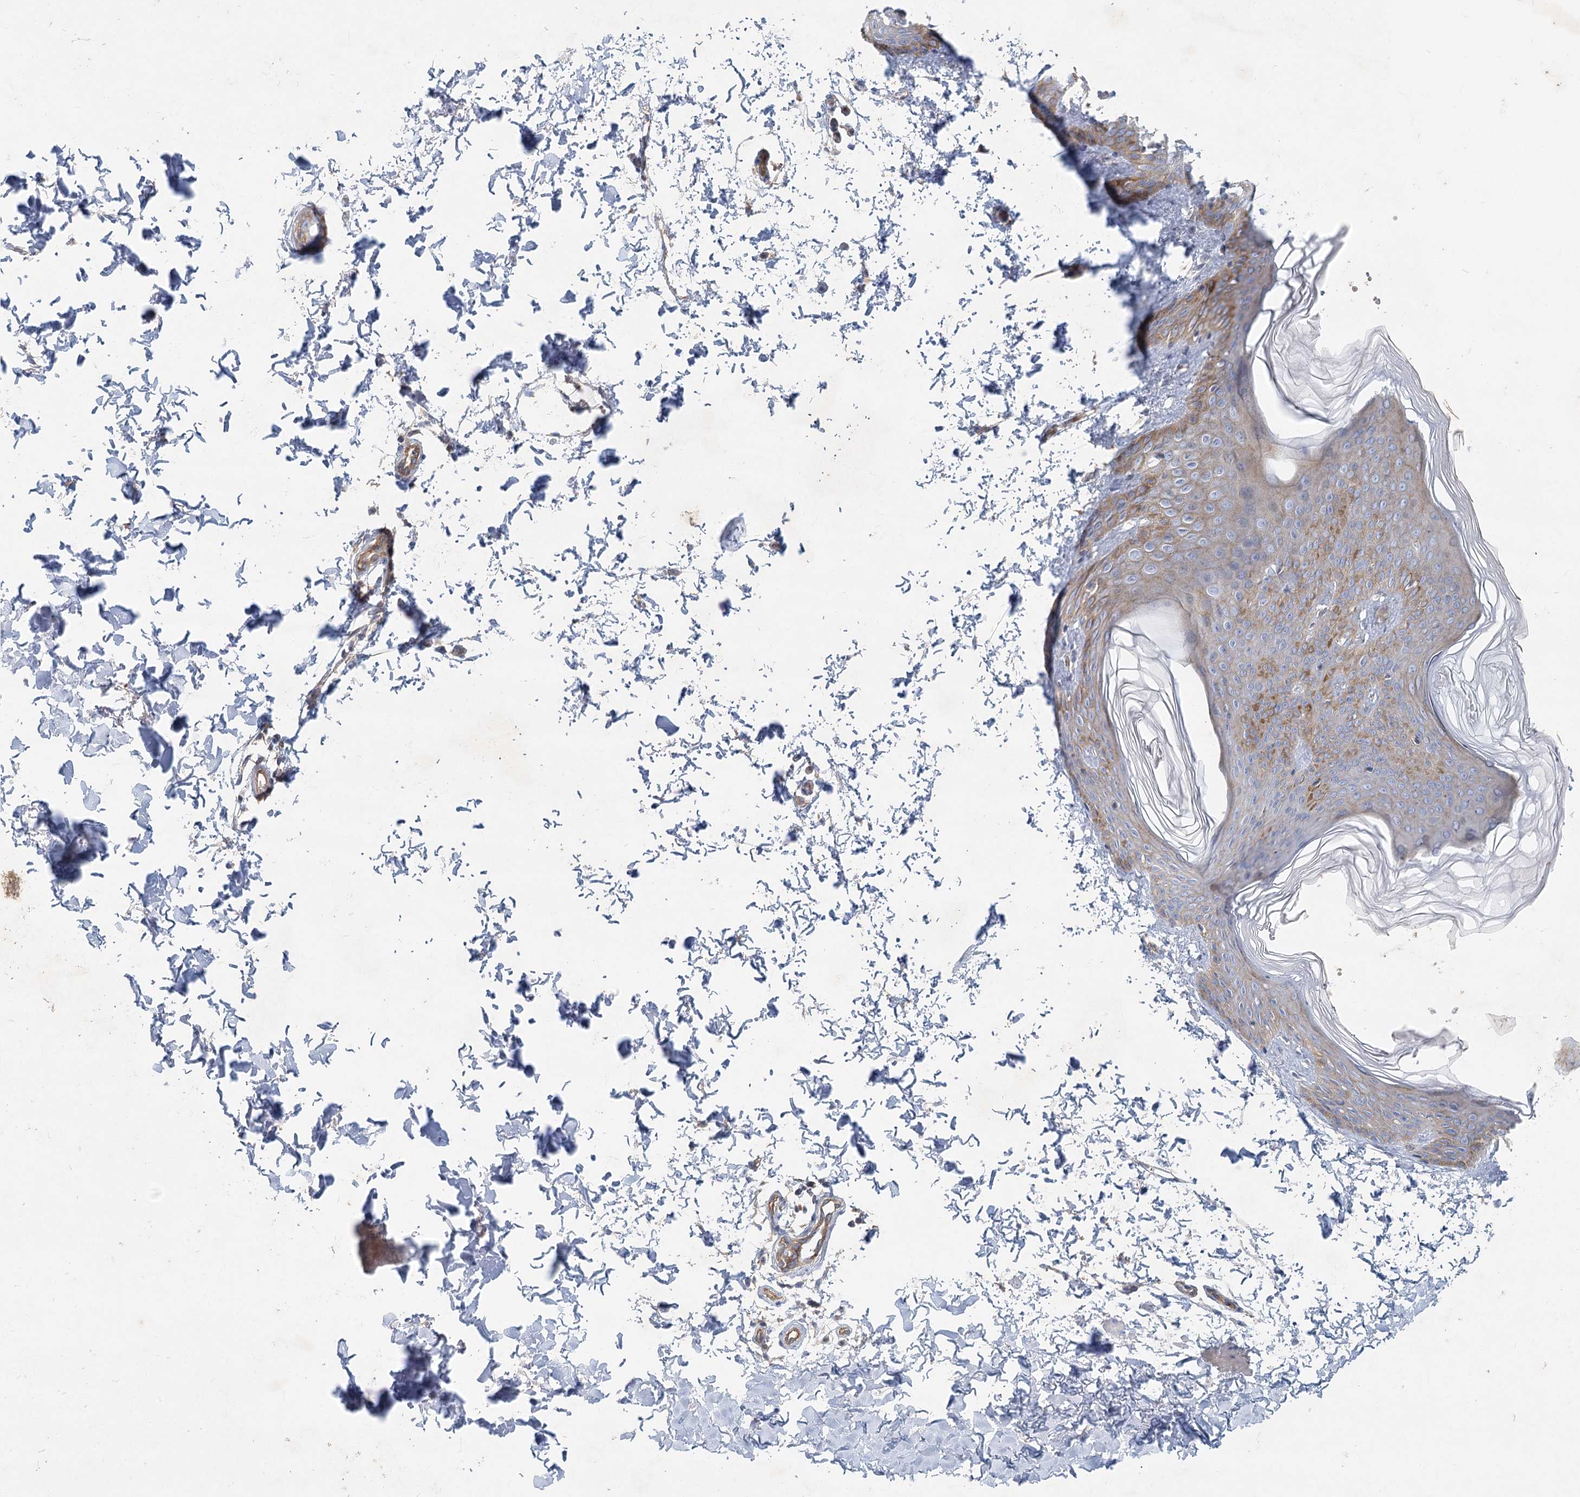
{"staining": {"intensity": "weak", "quantity": "25%-75%", "location": "cytoplasmic/membranous"}, "tissue": "skin", "cell_type": "Fibroblasts", "image_type": "normal", "snomed": [{"axis": "morphology", "description": "Normal tissue, NOS"}, {"axis": "morphology", "description": "Neoplasm, benign, NOS"}, {"axis": "topography", "description": "Skin"}, {"axis": "topography", "description": "Soft tissue"}], "caption": "A high-resolution image shows immunohistochemistry staining of normal skin, which shows weak cytoplasmic/membranous positivity in about 25%-75% of fibroblasts.", "gene": "DNMBP", "patient": {"sex": "male", "age": 26}}